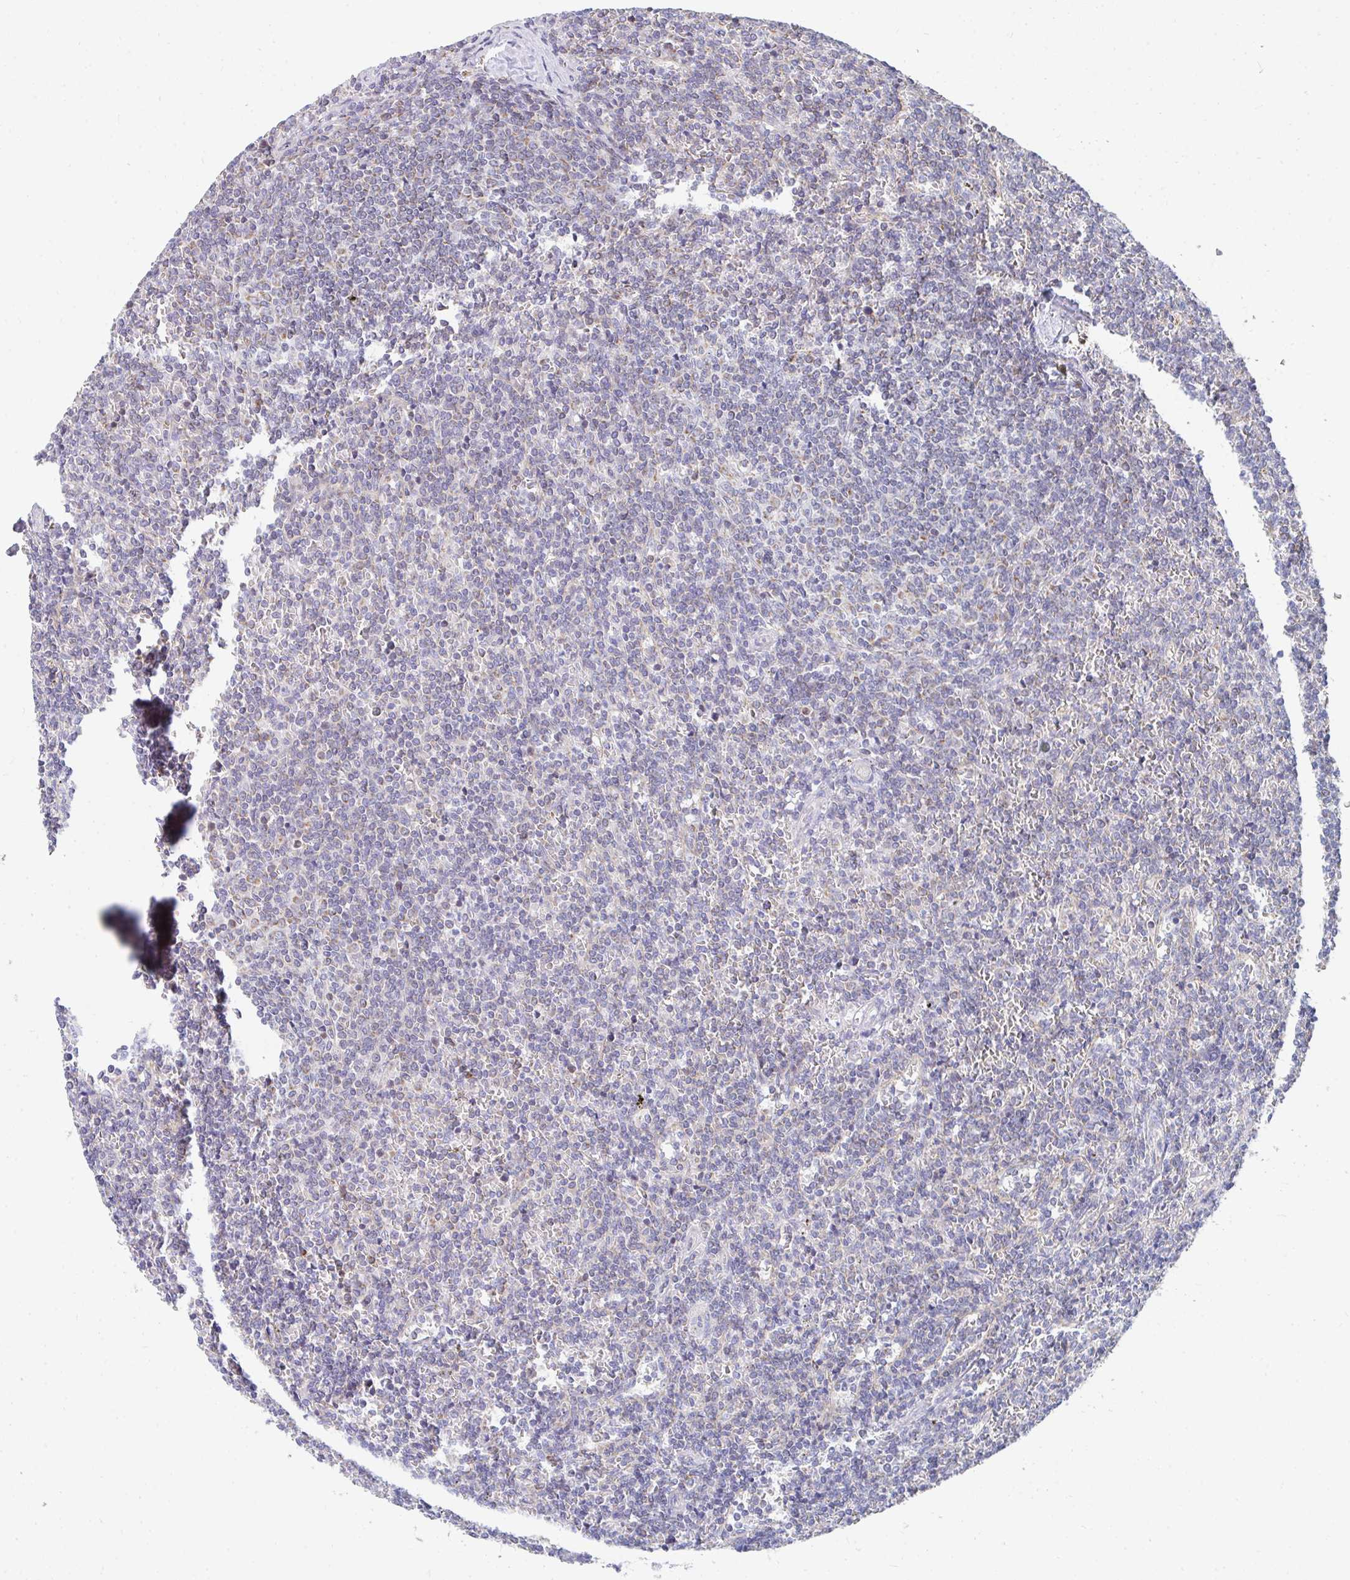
{"staining": {"intensity": "negative", "quantity": "none", "location": "none"}, "tissue": "lymphoma", "cell_type": "Tumor cells", "image_type": "cancer", "snomed": [{"axis": "morphology", "description": "Malignant lymphoma, non-Hodgkin's type, Low grade"}, {"axis": "topography", "description": "Spleen"}], "caption": "Immunohistochemistry micrograph of neoplastic tissue: human lymphoma stained with DAB (3,3'-diaminobenzidine) displays no significant protein staining in tumor cells.", "gene": "PC", "patient": {"sex": "male", "age": 78}}